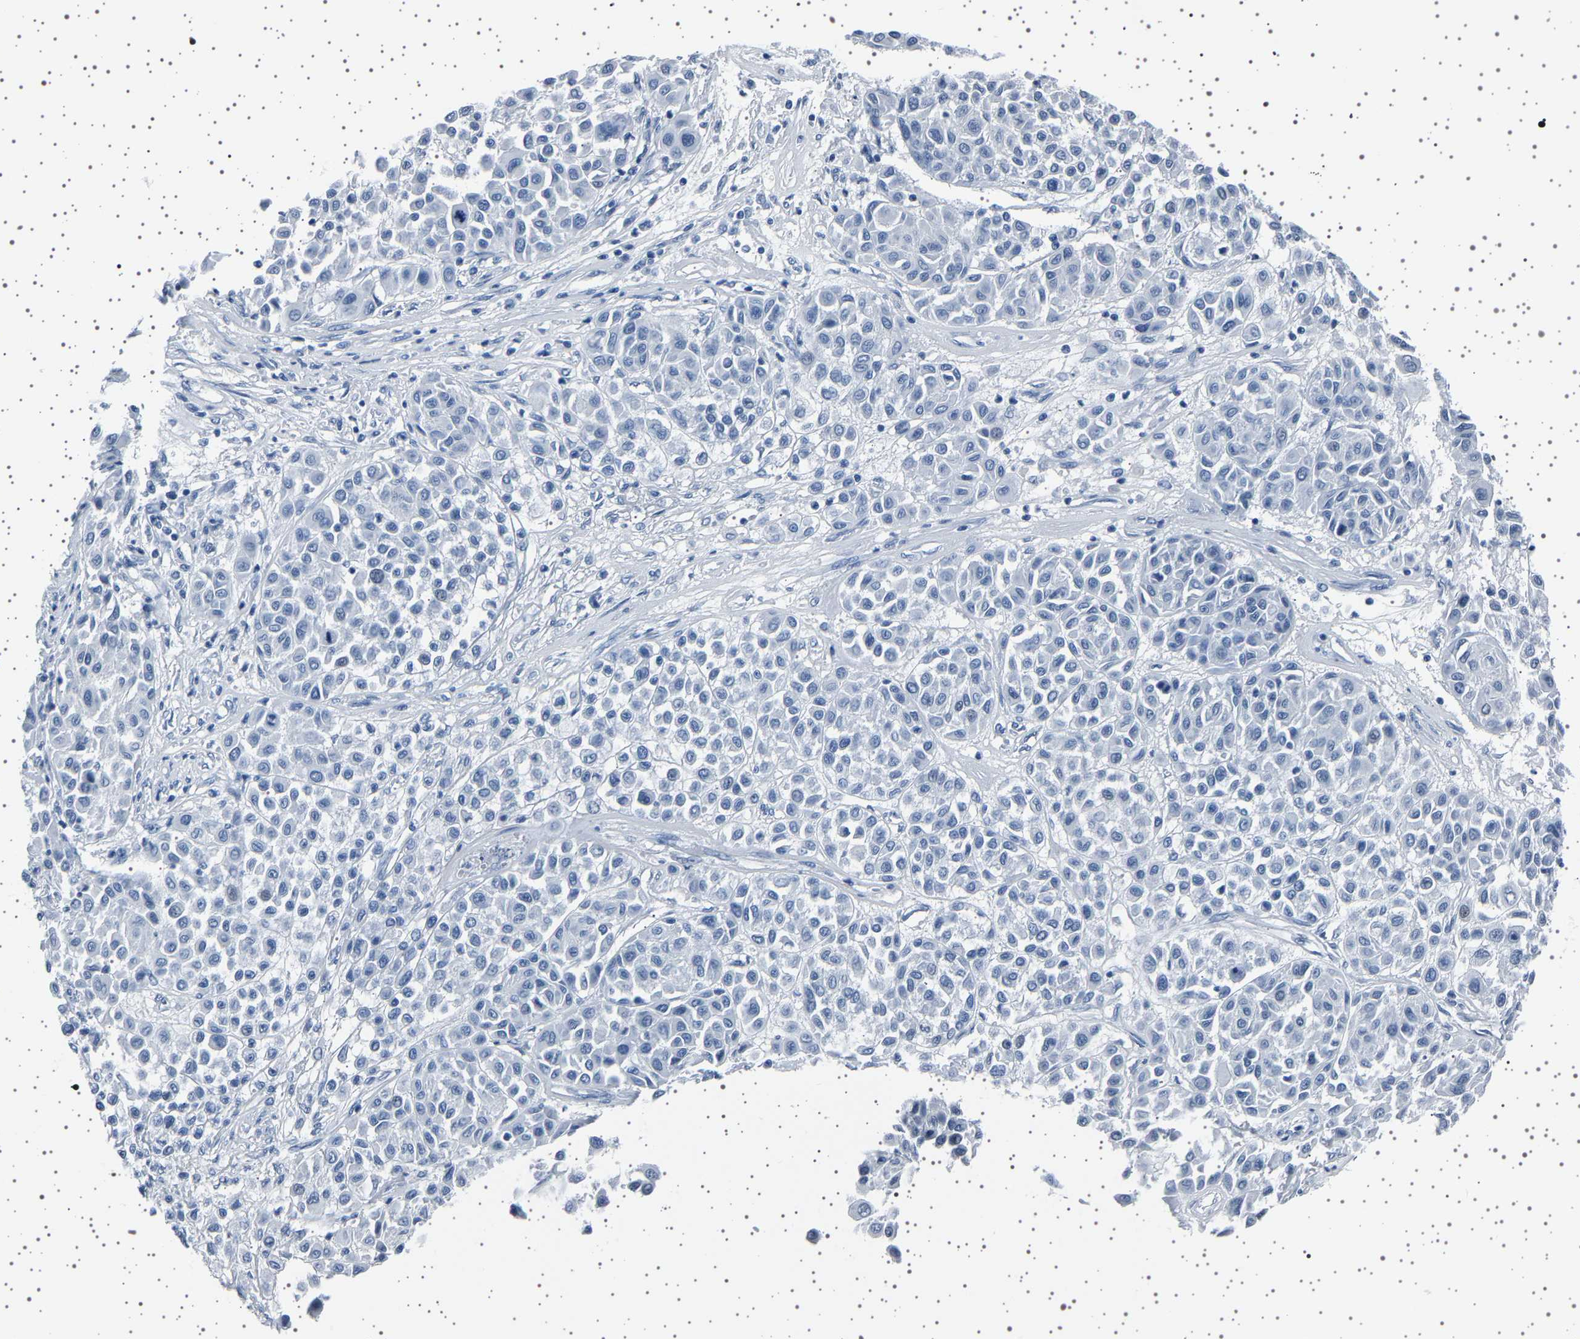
{"staining": {"intensity": "negative", "quantity": "none", "location": "none"}, "tissue": "melanoma", "cell_type": "Tumor cells", "image_type": "cancer", "snomed": [{"axis": "morphology", "description": "Malignant melanoma, Metastatic site"}, {"axis": "topography", "description": "Soft tissue"}], "caption": "This is an IHC histopathology image of melanoma. There is no expression in tumor cells.", "gene": "TFF3", "patient": {"sex": "male", "age": 41}}